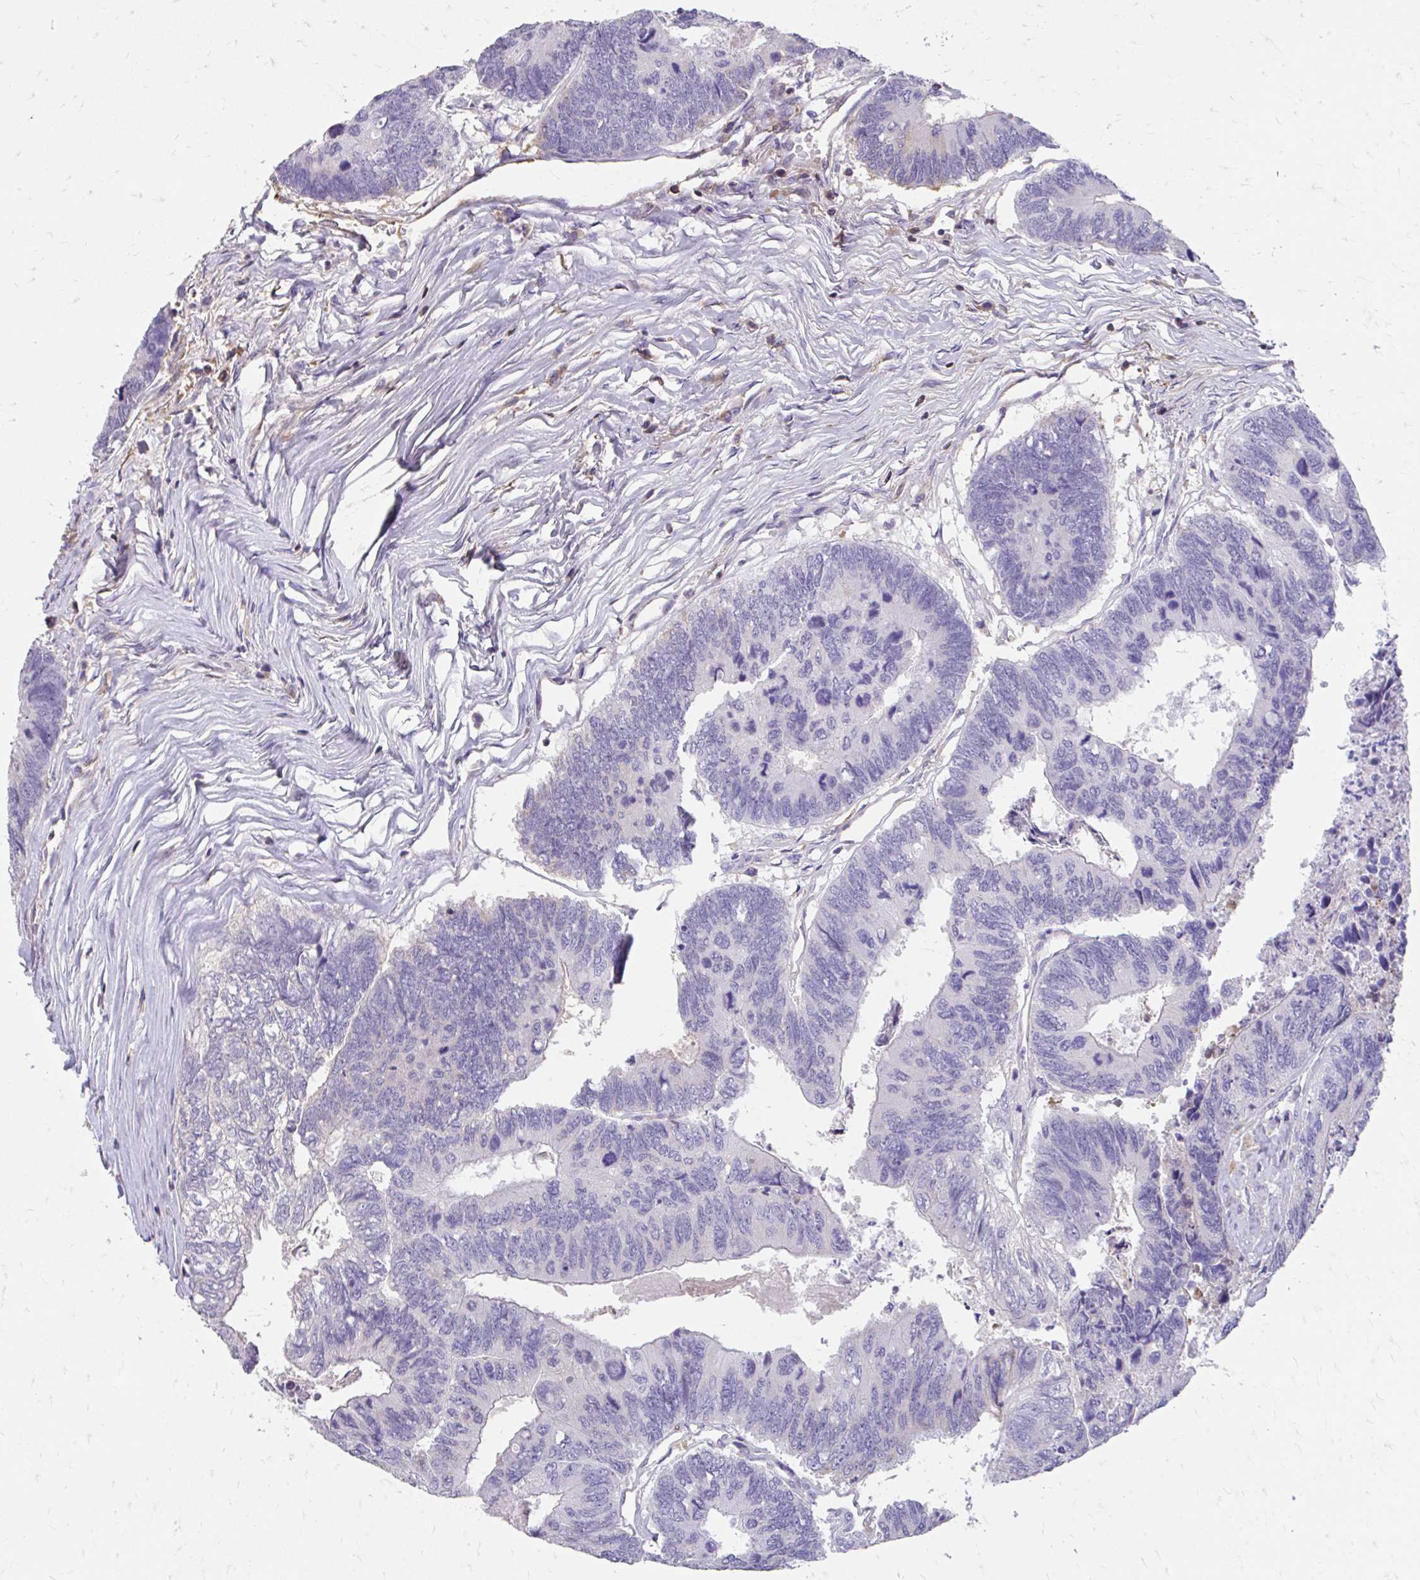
{"staining": {"intensity": "weak", "quantity": "<25%", "location": "cytoplasmic/membranous"}, "tissue": "colorectal cancer", "cell_type": "Tumor cells", "image_type": "cancer", "snomed": [{"axis": "morphology", "description": "Adenocarcinoma, NOS"}, {"axis": "topography", "description": "Colon"}], "caption": "High magnification brightfield microscopy of adenocarcinoma (colorectal) stained with DAB (brown) and counterstained with hematoxylin (blue): tumor cells show no significant staining.", "gene": "CFH", "patient": {"sex": "female", "age": 67}}